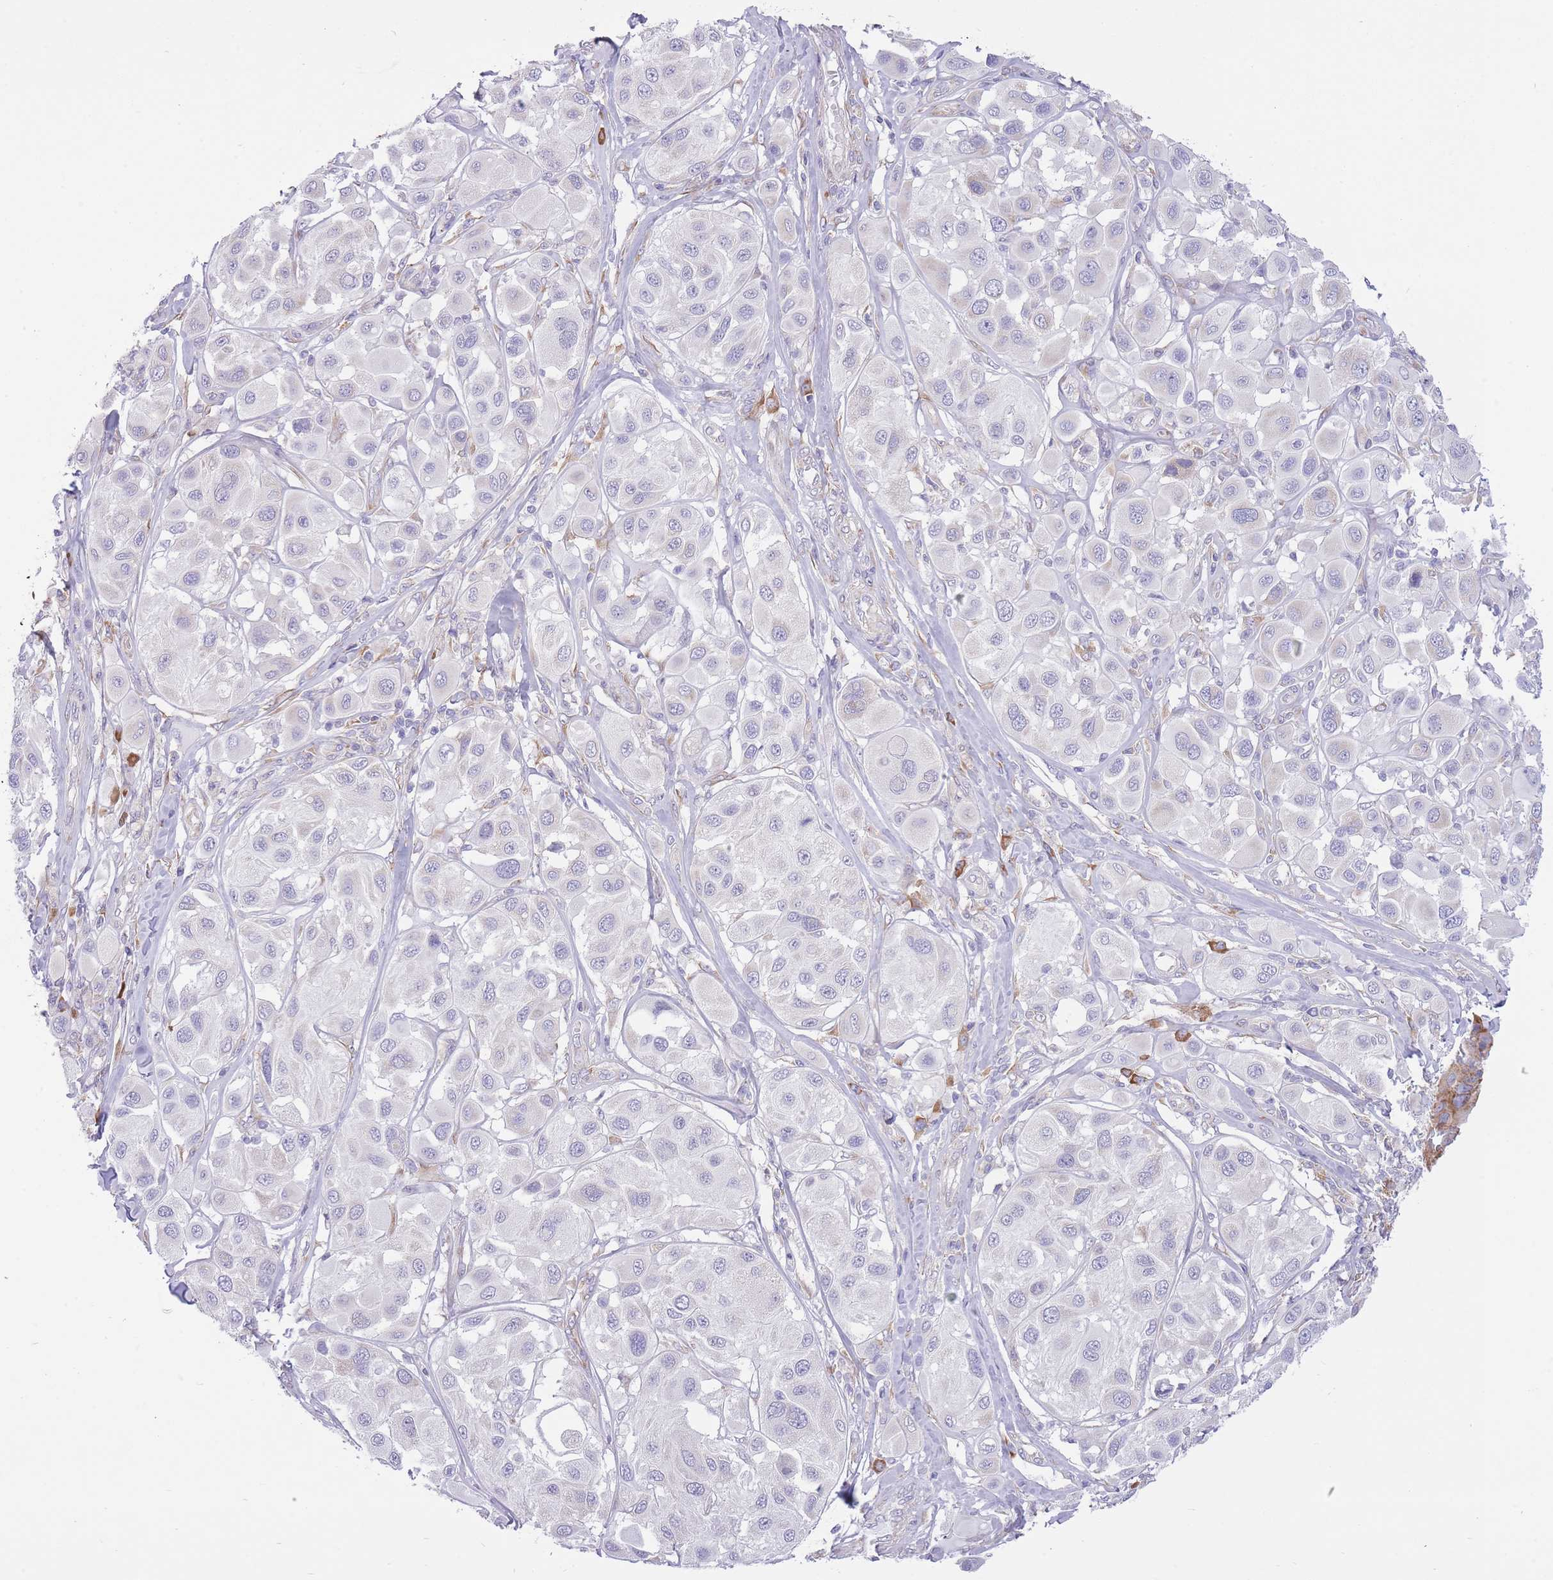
{"staining": {"intensity": "weak", "quantity": "<25%", "location": "cytoplasmic/membranous"}, "tissue": "melanoma", "cell_type": "Tumor cells", "image_type": "cancer", "snomed": [{"axis": "morphology", "description": "Malignant melanoma, Metastatic site"}, {"axis": "topography", "description": "Skin"}], "caption": "IHC of malignant melanoma (metastatic site) demonstrates no staining in tumor cells.", "gene": "ZNF501", "patient": {"sex": "male", "age": 41}}